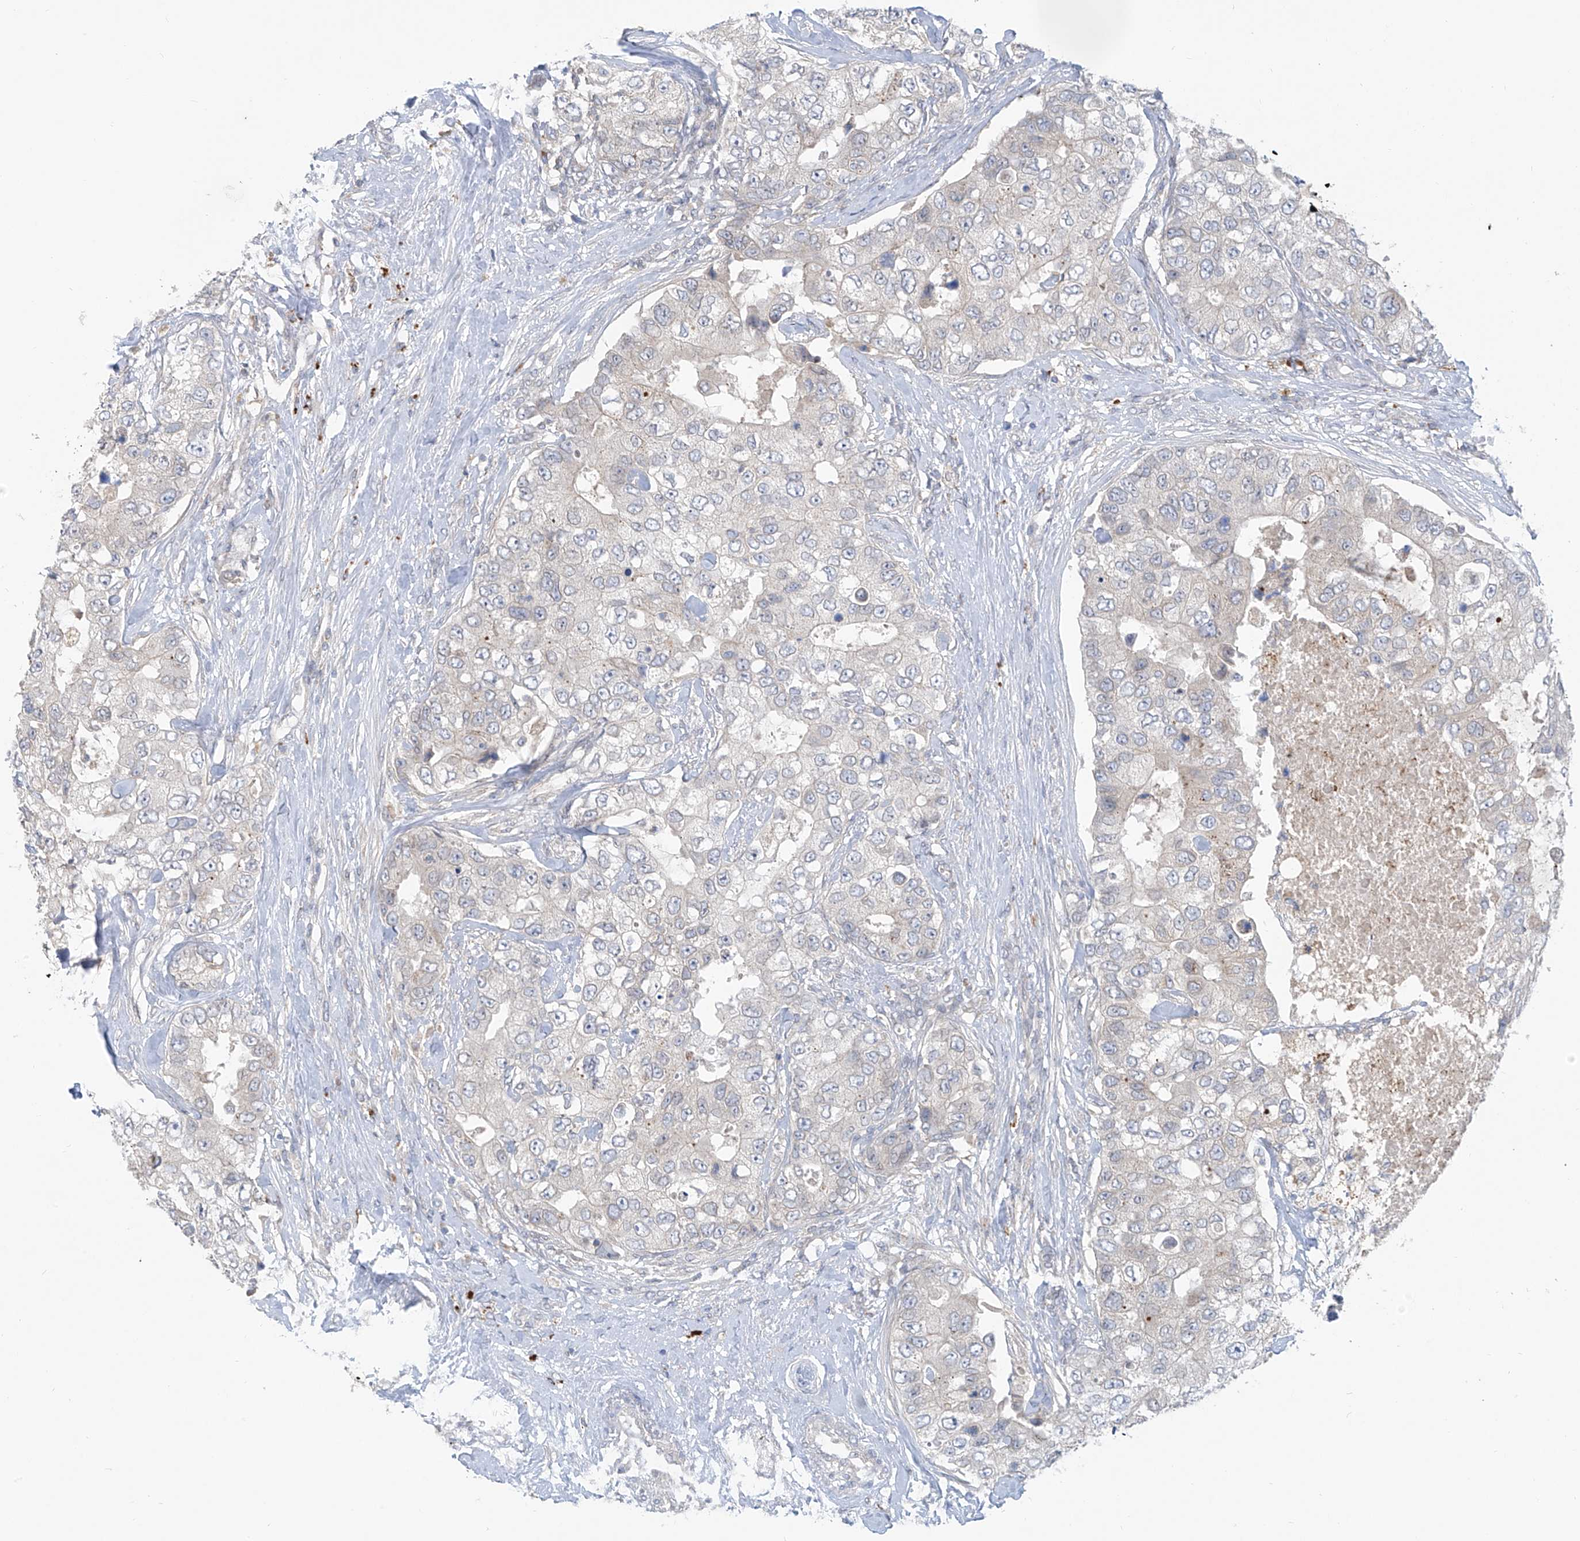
{"staining": {"intensity": "negative", "quantity": "none", "location": "none"}, "tissue": "breast cancer", "cell_type": "Tumor cells", "image_type": "cancer", "snomed": [{"axis": "morphology", "description": "Duct carcinoma"}, {"axis": "topography", "description": "Breast"}], "caption": "Immunohistochemistry (IHC) image of neoplastic tissue: invasive ductal carcinoma (breast) stained with DAB displays no significant protein expression in tumor cells.", "gene": "KRTAP25-1", "patient": {"sex": "female", "age": 62}}